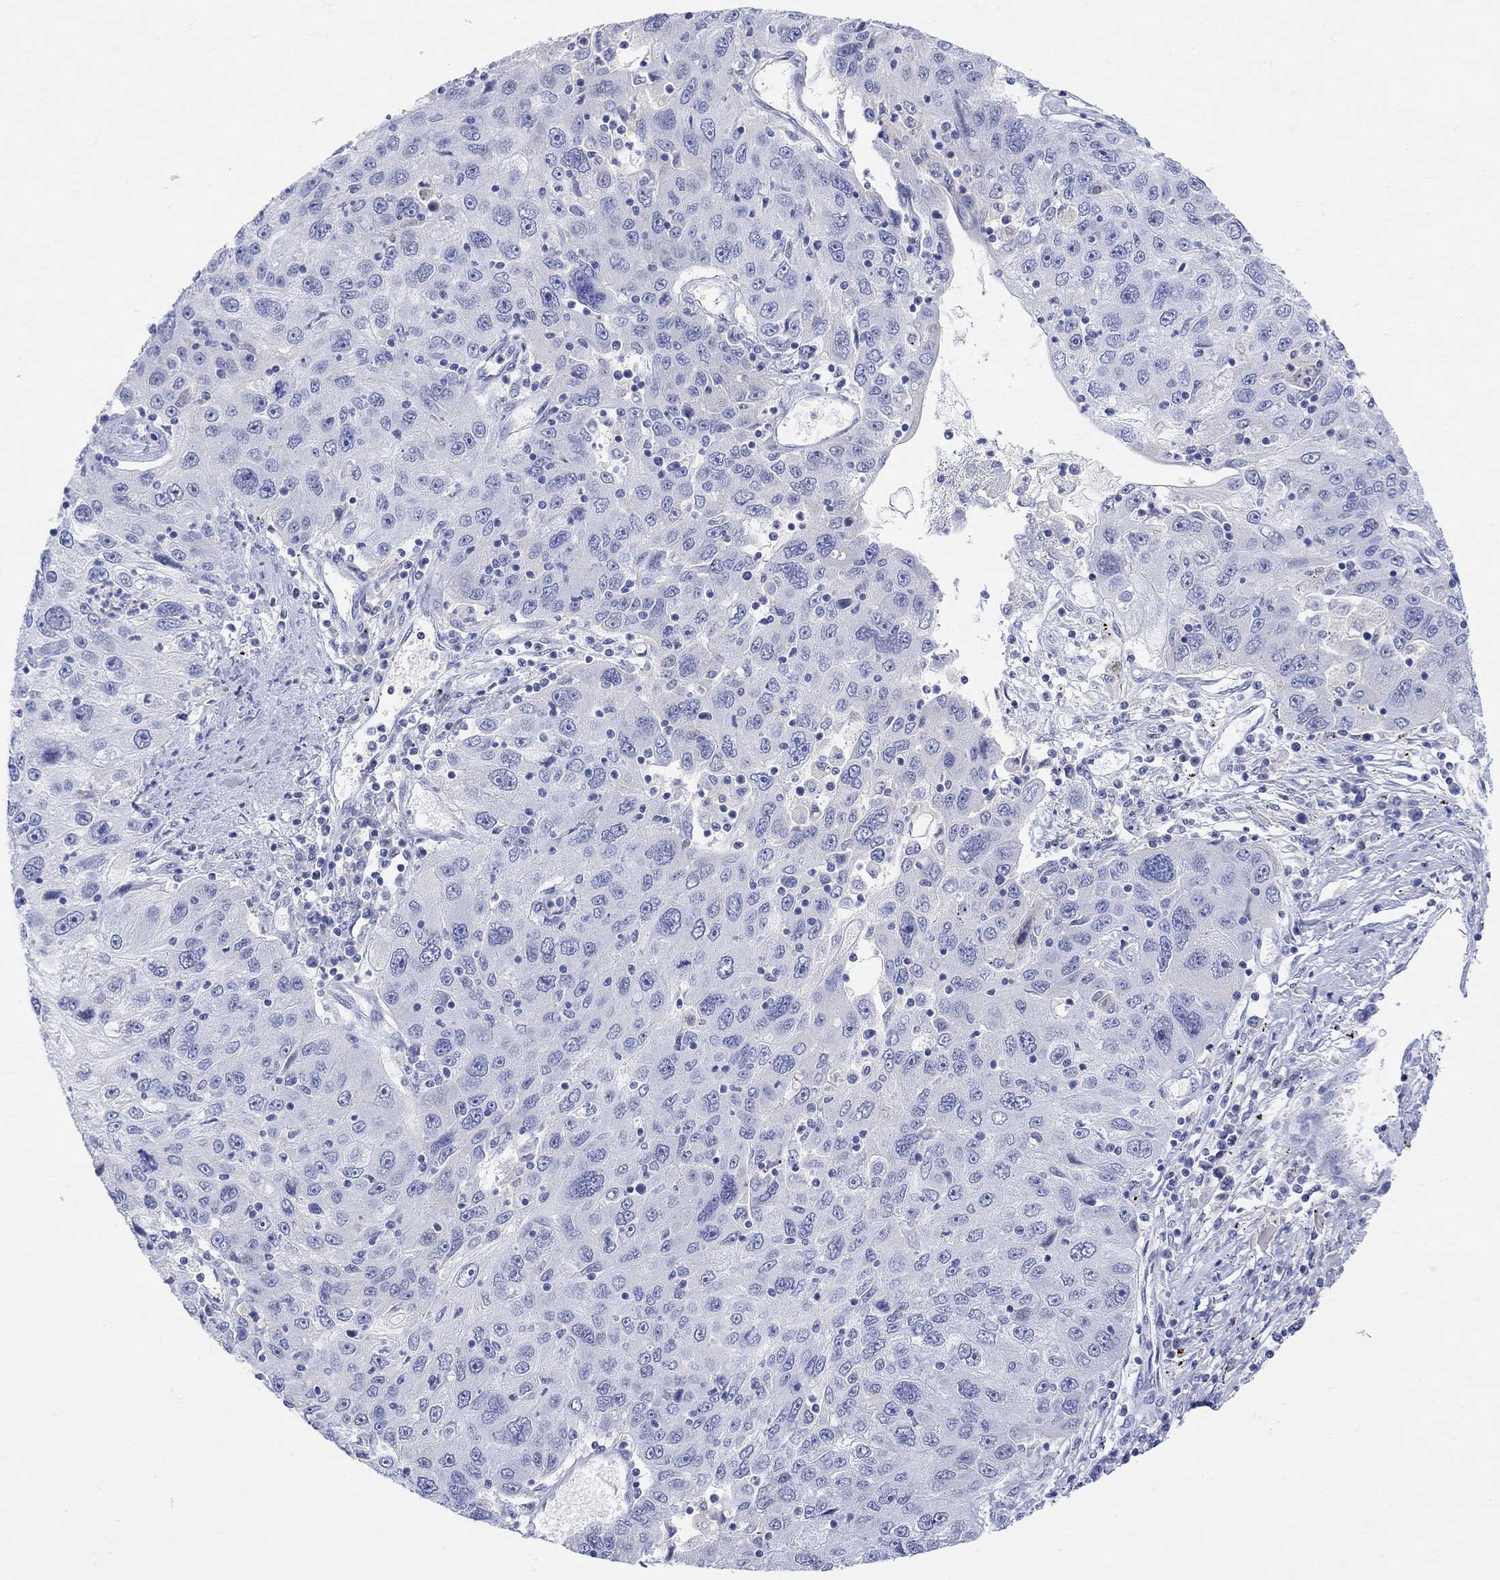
{"staining": {"intensity": "negative", "quantity": "none", "location": "none"}, "tissue": "stomach cancer", "cell_type": "Tumor cells", "image_type": "cancer", "snomed": [{"axis": "morphology", "description": "Adenocarcinoma, NOS"}, {"axis": "topography", "description": "Stomach"}], "caption": "Immunohistochemistry (IHC) of adenocarcinoma (stomach) shows no staining in tumor cells.", "gene": "TYR", "patient": {"sex": "male", "age": 56}}